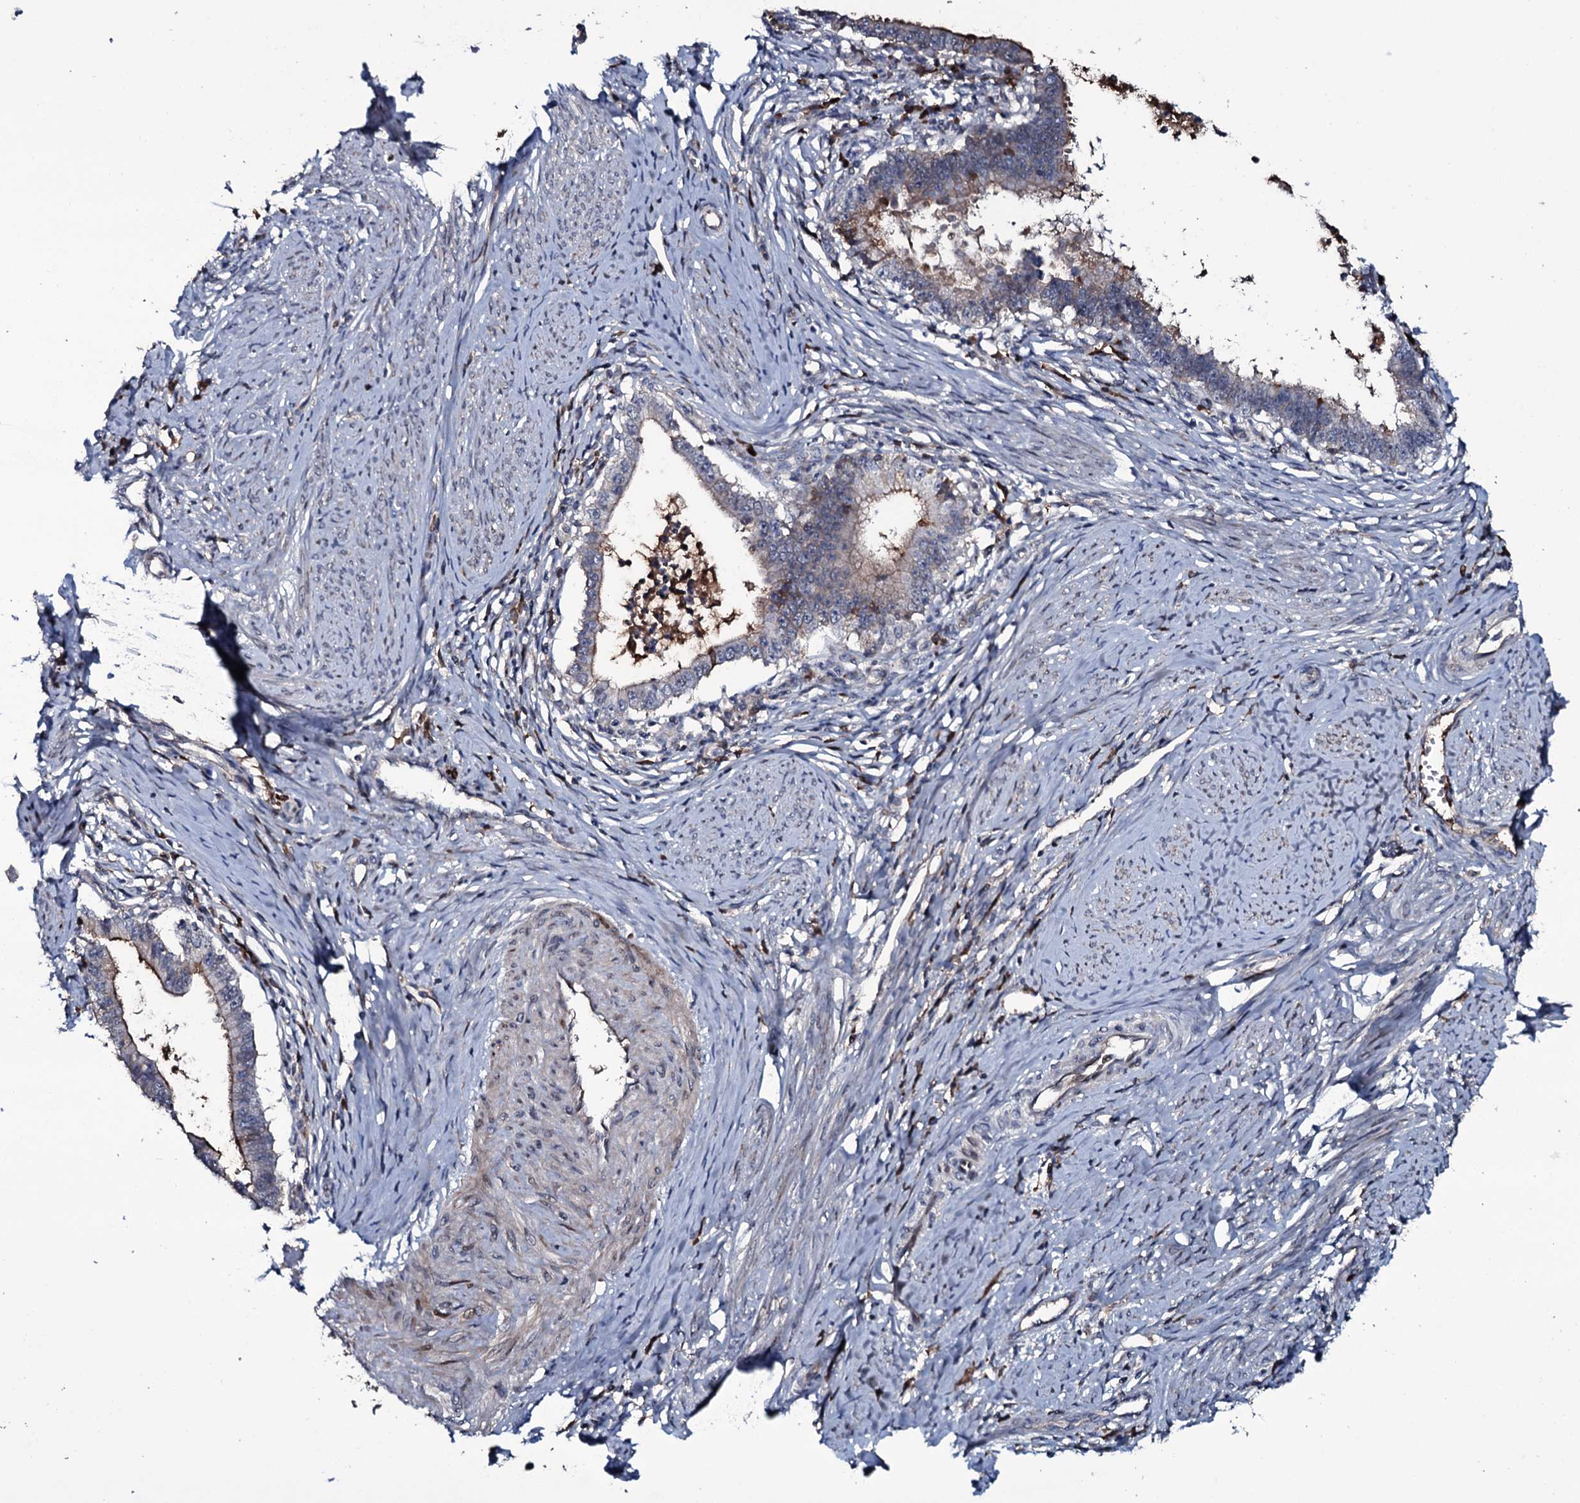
{"staining": {"intensity": "weak", "quantity": "<25%", "location": "cytoplasmic/membranous"}, "tissue": "cervical cancer", "cell_type": "Tumor cells", "image_type": "cancer", "snomed": [{"axis": "morphology", "description": "Adenocarcinoma, NOS"}, {"axis": "topography", "description": "Cervix"}], "caption": "Histopathology image shows no significant protein positivity in tumor cells of cervical cancer (adenocarcinoma).", "gene": "LYG2", "patient": {"sex": "female", "age": 36}}